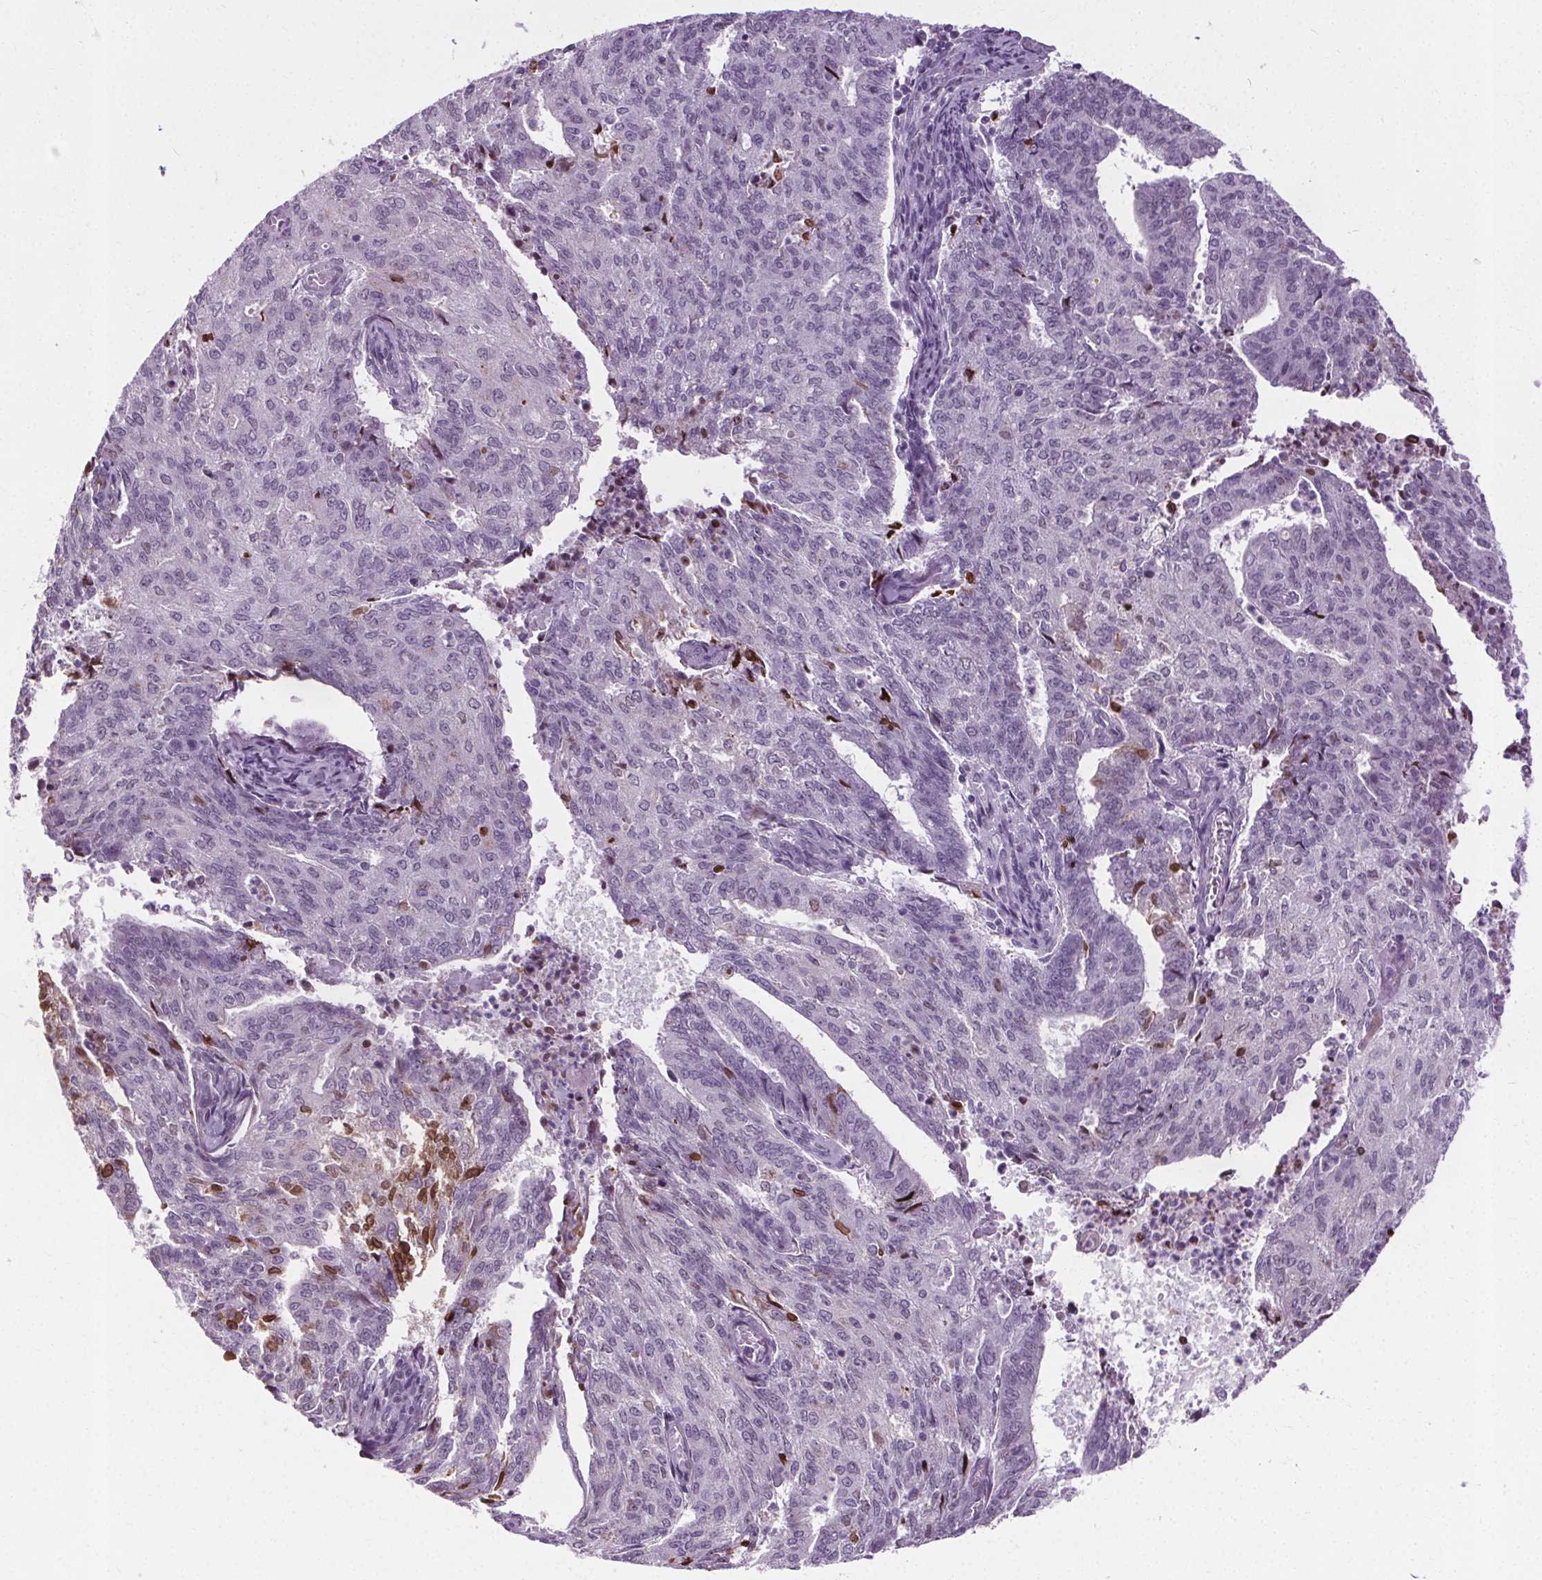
{"staining": {"intensity": "moderate", "quantity": "<25%", "location": "nuclear"}, "tissue": "endometrial cancer", "cell_type": "Tumor cells", "image_type": "cancer", "snomed": [{"axis": "morphology", "description": "Adenocarcinoma, NOS"}, {"axis": "topography", "description": "Endometrium"}], "caption": "This is an image of immunohistochemistry (IHC) staining of endometrial cancer (adenocarcinoma), which shows moderate expression in the nuclear of tumor cells.", "gene": "CEBPA", "patient": {"sex": "female", "age": 82}}